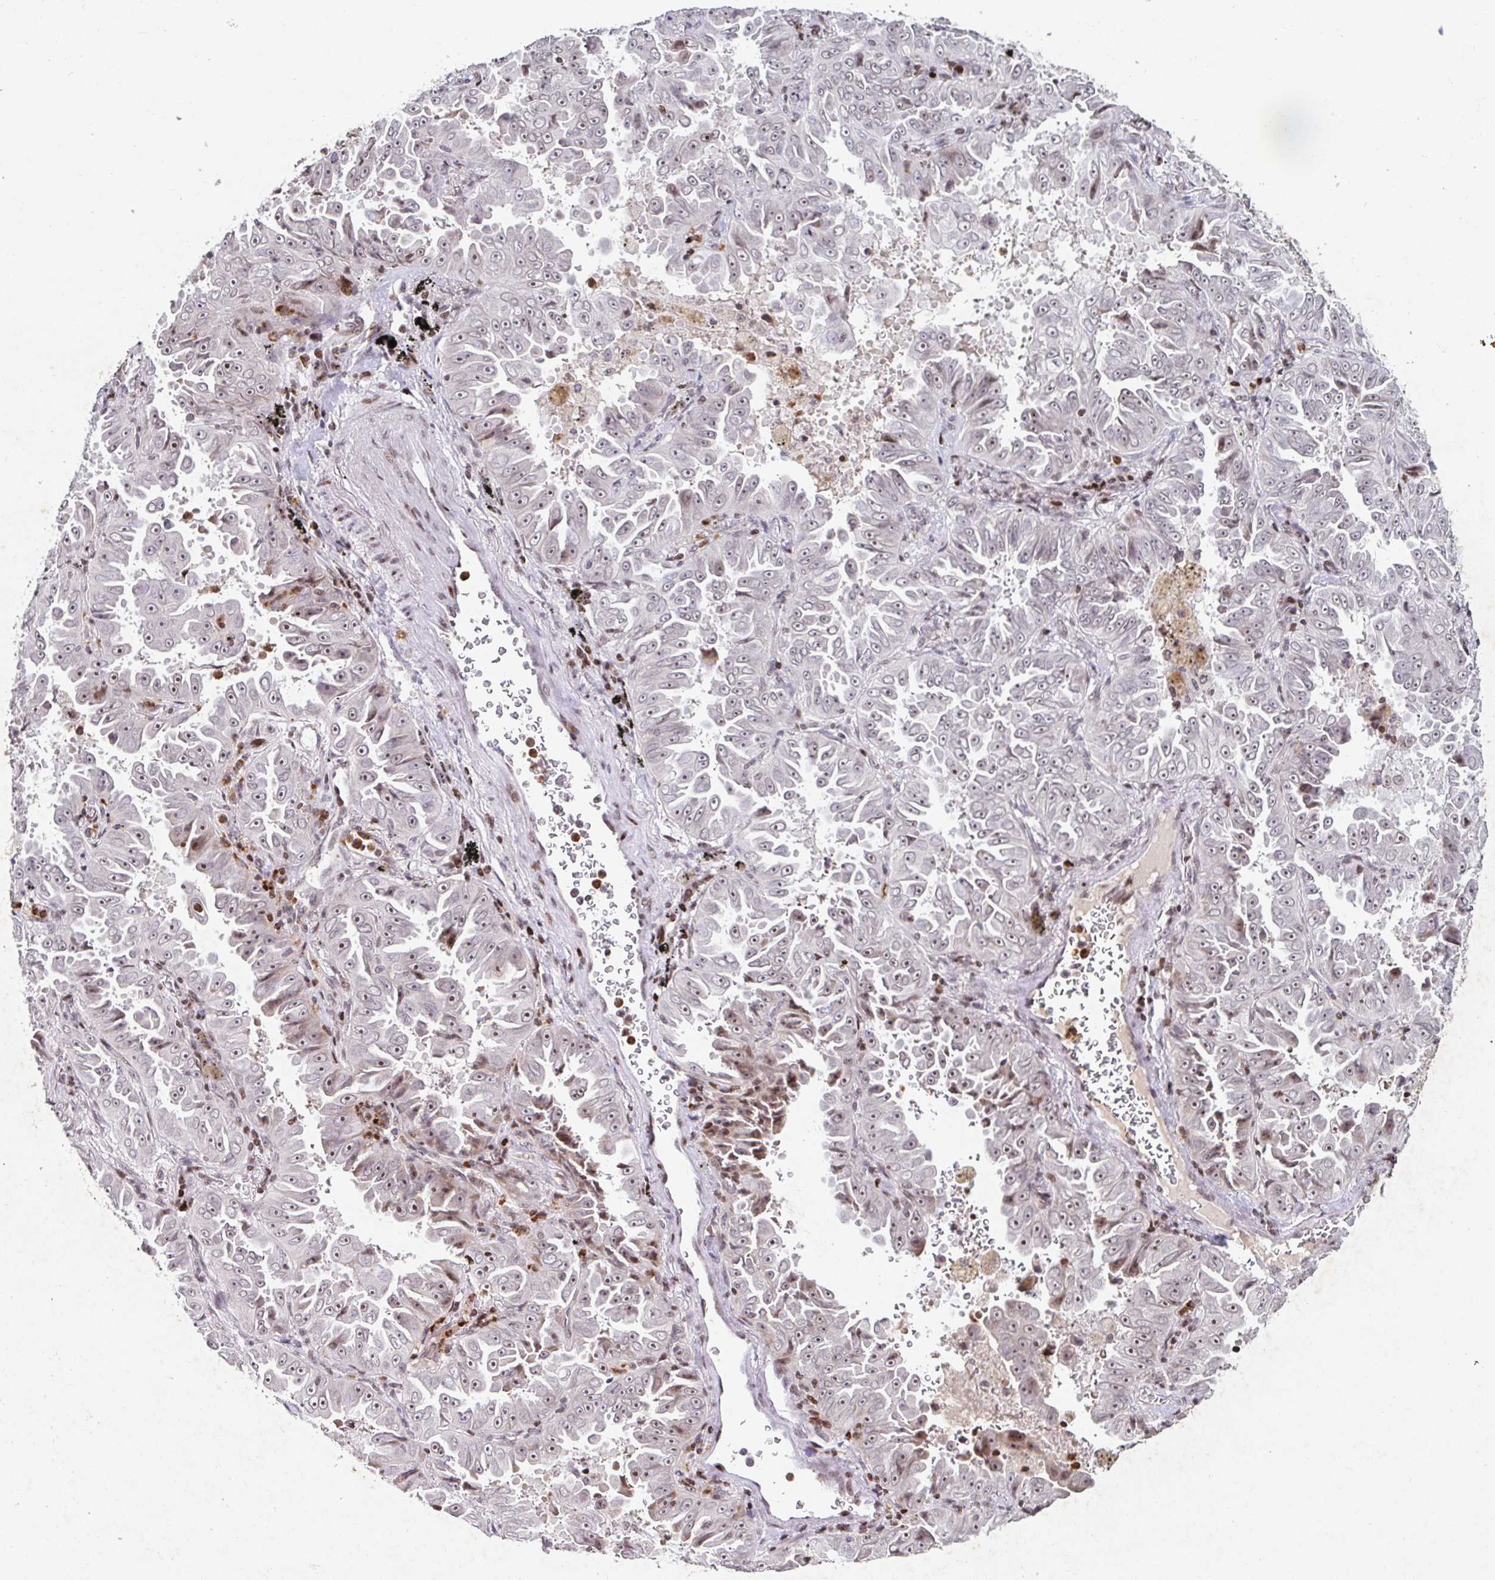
{"staining": {"intensity": "moderate", "quantity": "<25%", "location": "nuclear"}, "tissue": "lung cancer", "cell_type": "Tumor cells", "image_type": "cancer", "snomed": [{"axis": "morphology", "description": "Adenocarcinoma, NOS"}, {"axis": "topography", "description": "Lung"}], "caption": "Lung cancer stained with DAB IHC reveals low levels of moderate nuclear staining in about <25% of tumor cells.", "gene": "C19orf53", "patient": {"sex": "female", "age": 52}}